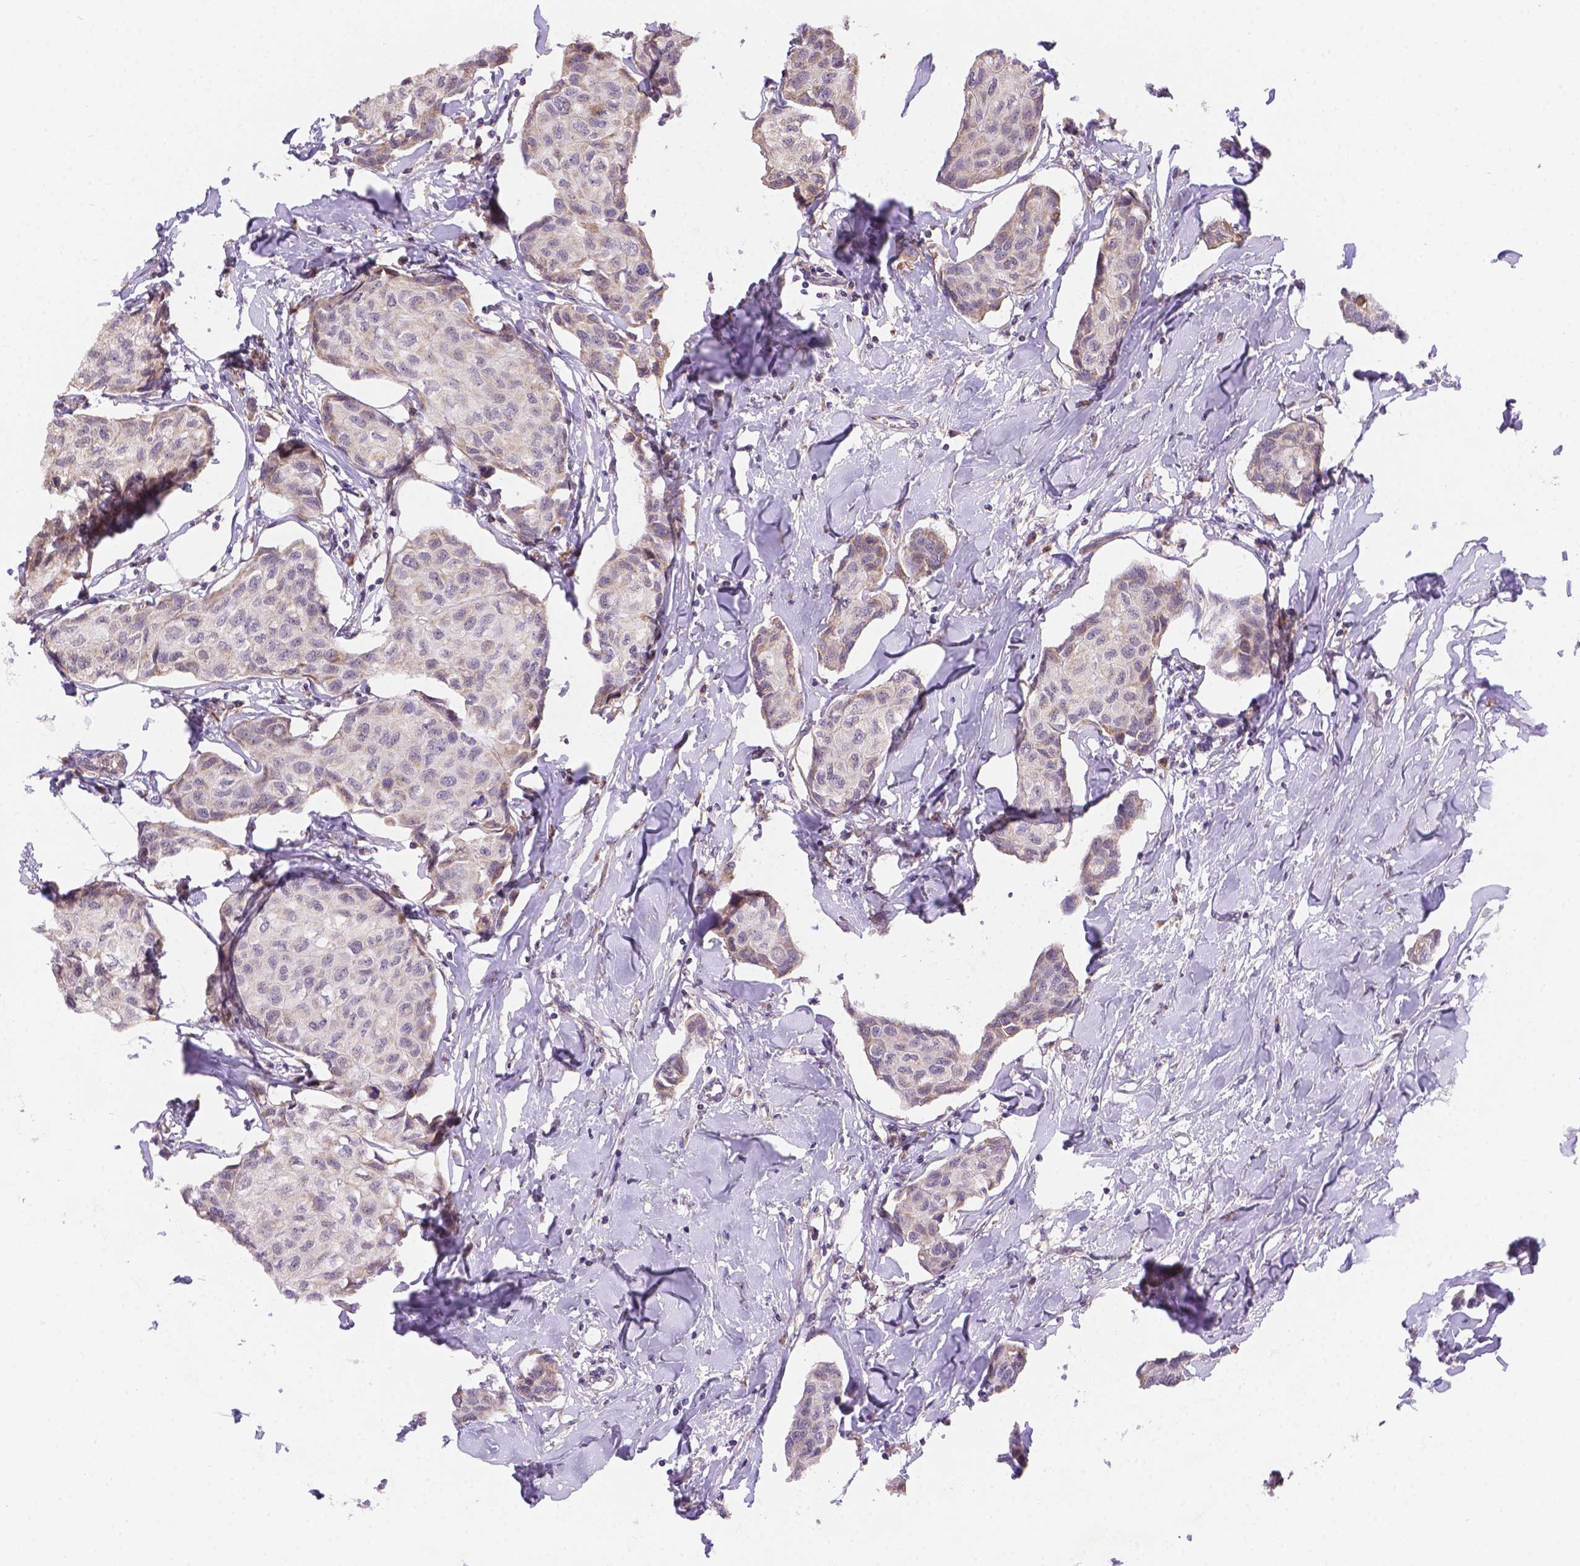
{"staining": {"intensity": "weak", "quantity": "25%-75%", "location": "cytoplasmic/membranous"}, "tissue": "breast cancer", "cell_type": "Tumor cells", "image_type": "cancer", "snomed": [{"axis": "morphology", "description": "Duct carcinoma"}, {"axis": "topography", "description": "Breast"}], "caption": "IHC (DAB (3,3'-diaminobenzidine)) staining of breast cancer (intraductal carcinoma) displays weak cytoplasmic/membranous protein staining in approximately 25%-75% of tumor cells.", "gene": "CYYR1", "patient": {"sex": "female", "age": 80}}